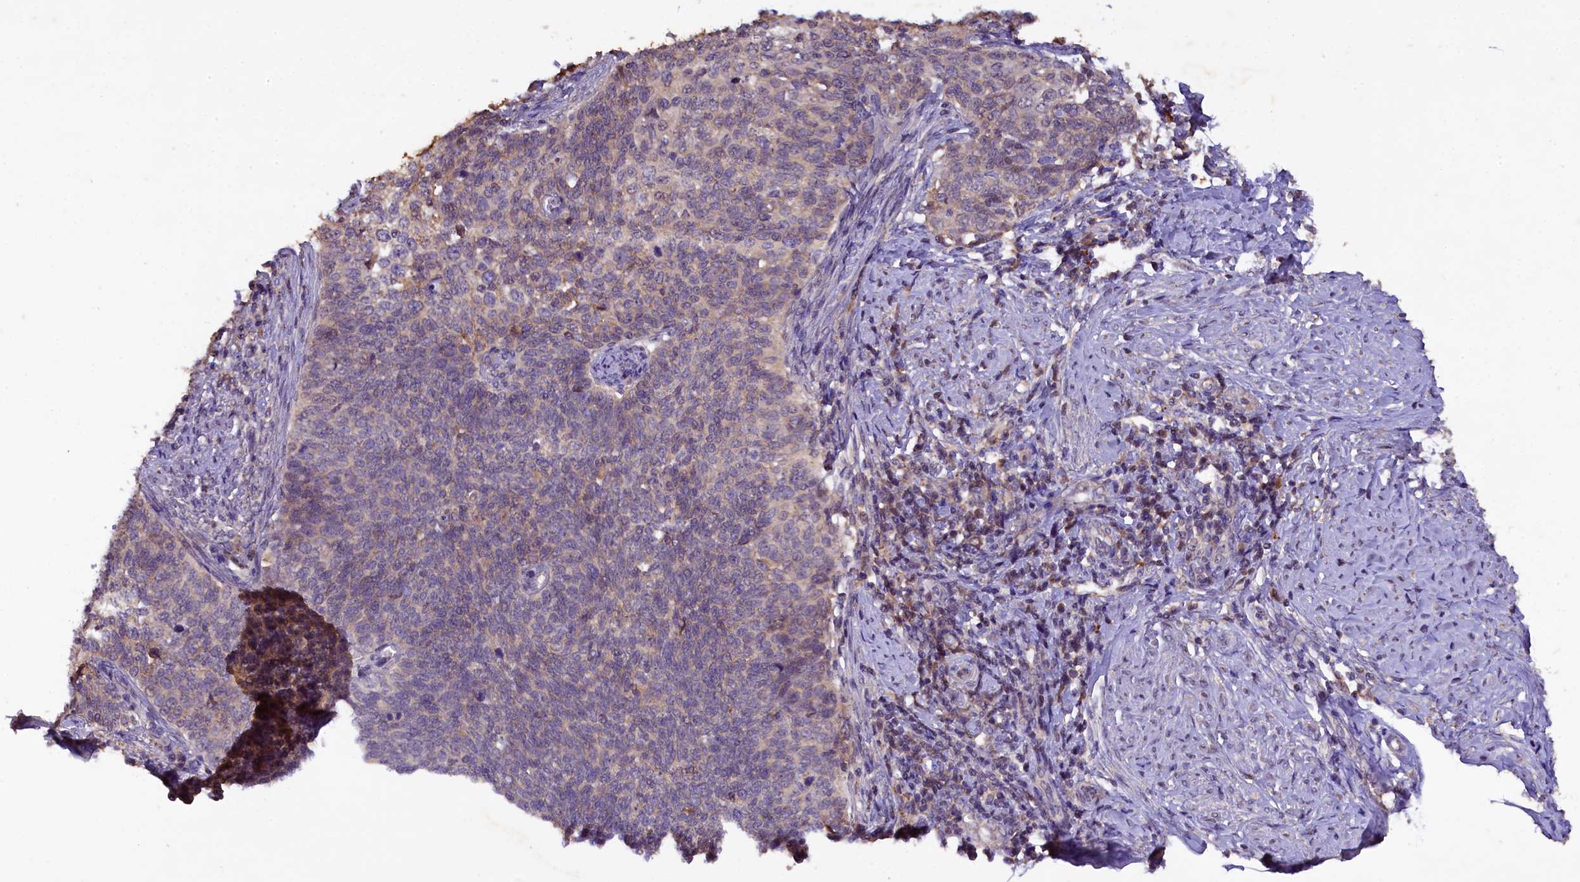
{"staining": {"intensity": "moderate", "quantity": "<25%", "location": "cytoplasmic/membranous"}, "tissue": "cervical cancer", "cell_type": "Tumor cells", "image_type": "cancer", "snomed": [{"axis": "morphology", "description": "Squamous cell carcinoma, NOS"}, {"axis": "topography", "description": "Cervix"}], "caption": "Human squamous cell carcinoma (cervical) stained with a brown dye displays moderate cytoplasmic/membranous positive staining in about <25% of tumor cells.", "gene": "PLXNB1", "patient": {"sex": "female", "age": 39}}